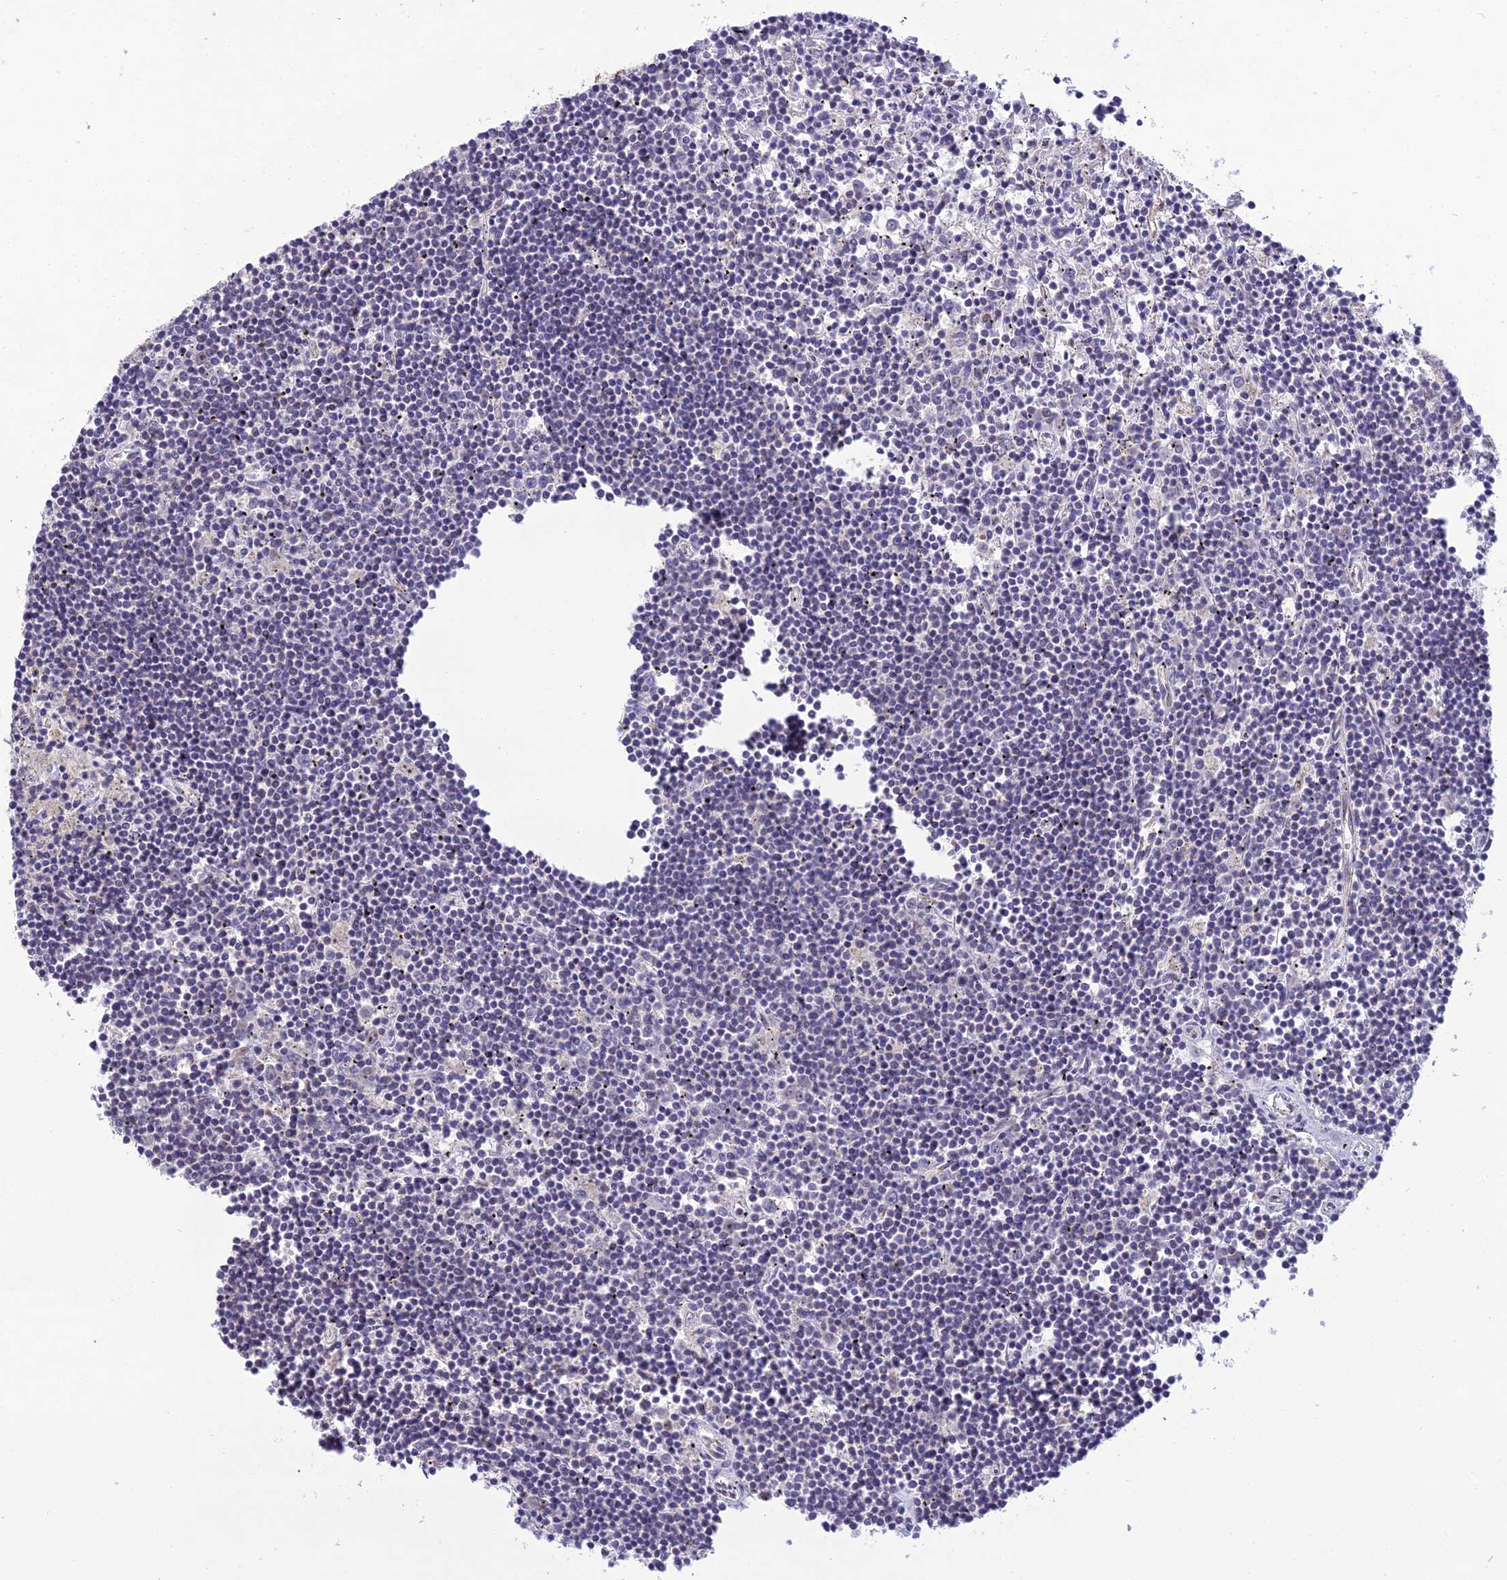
{"staining": {"intensity": "negative", "quantity": "none", "location": "none"}, "tissue": "lymphoma", "cell_type": "Tumor cells", "image_type": "cancer", "snomed": [{"axis": "morphology", "description": "Malignant lymphoma, non-Hodgkin's type, Low grade"}, {"axis": "topography", "description": "Spleen"}], "caption": "There is no significant staining in tumor cells of low-grade malignant lymphoma, non-Hodgkin's type.", "gene": "NODAL", "patient": {"sex": "male", "age": 76}}